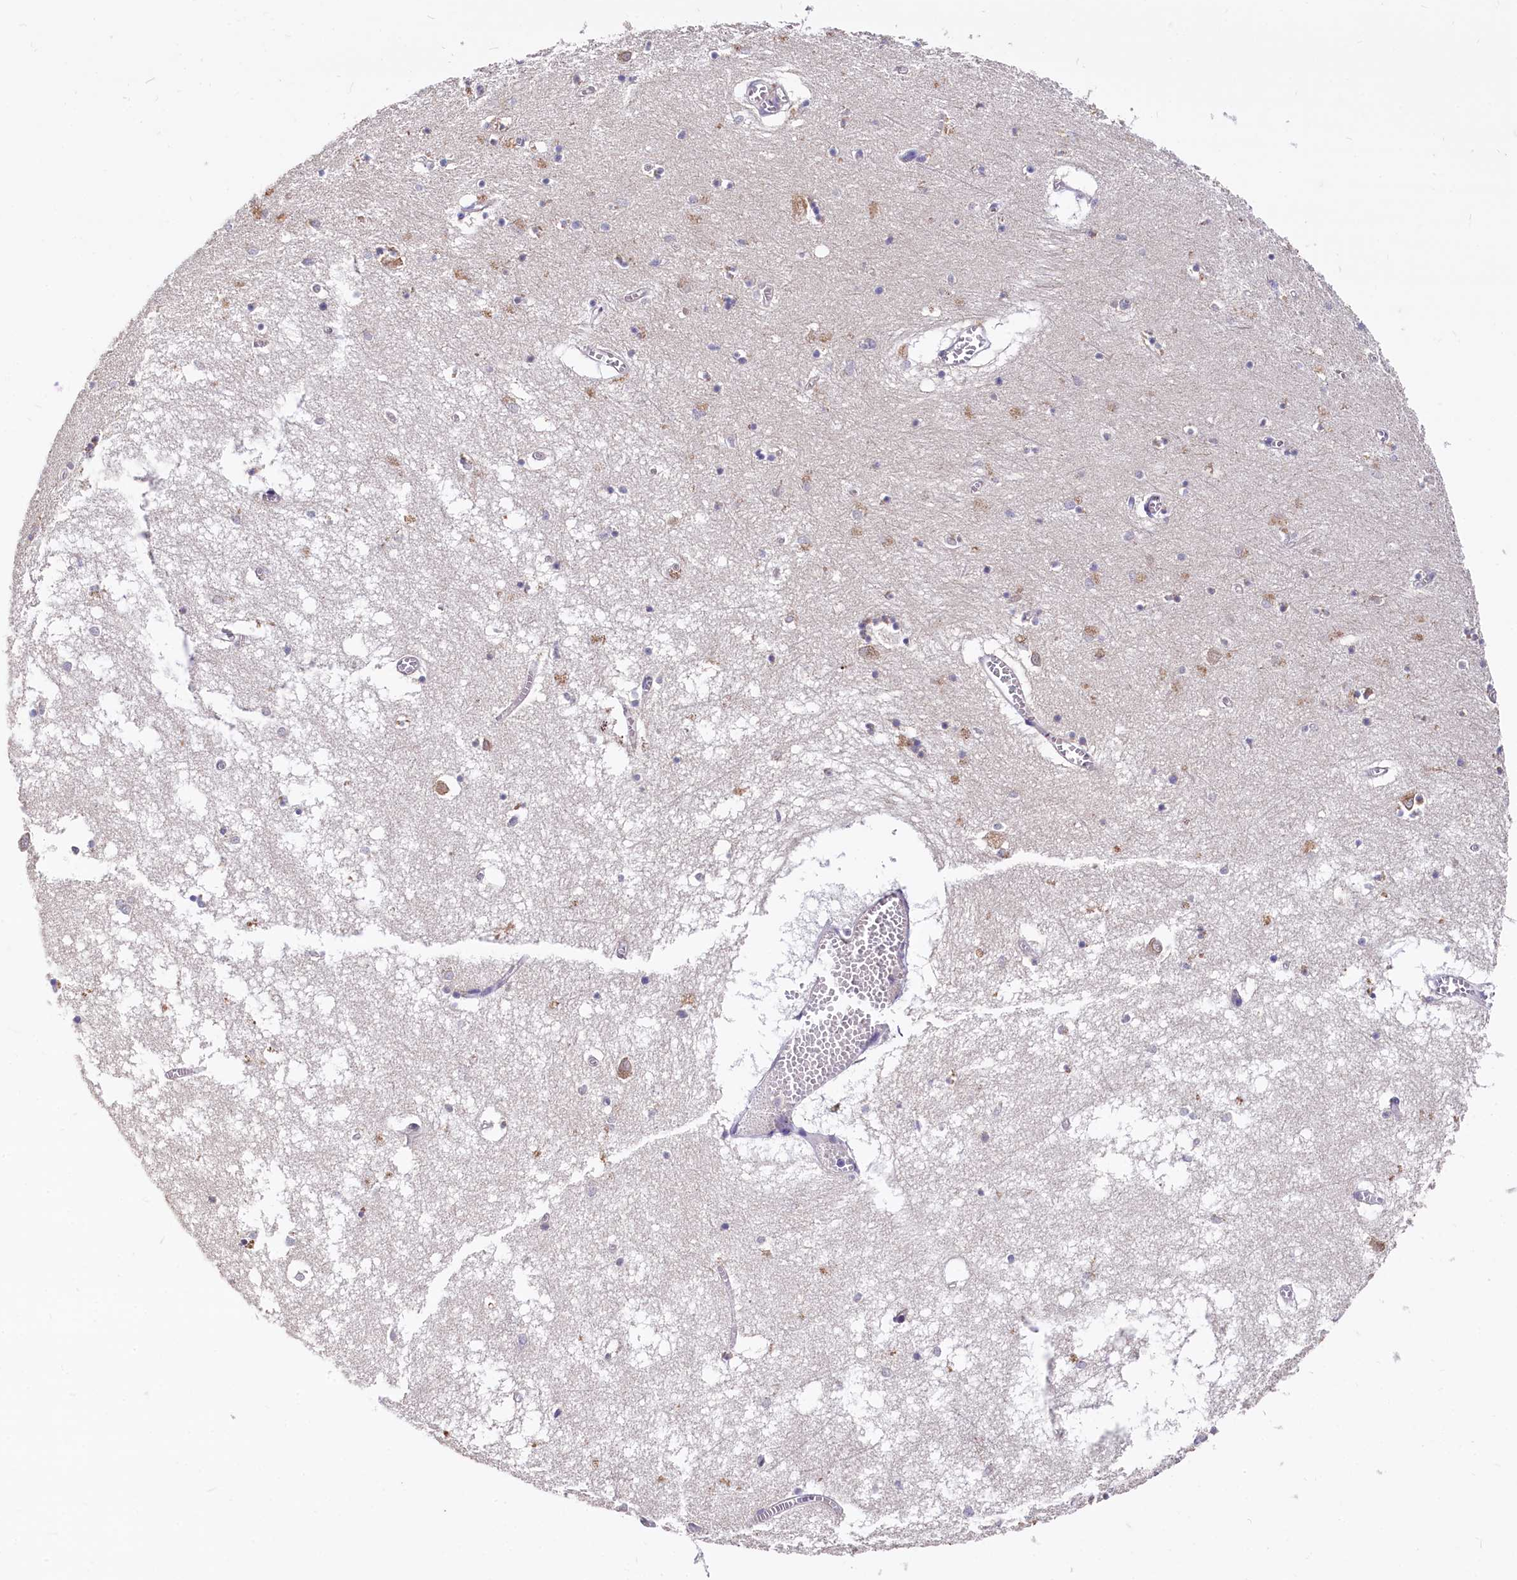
{"staining": {"intensity": "moderate", "quantity": "<25%", "location": "cytoplasmic/membranous"}, "tissue": "hippocampus", "cell_type": "Glial cells", "image_type": "normal", "snomed": [{"axis": "morphology", "description": "Normal tissue, NOS"}, {"axis": "topography", "description": "Hippocampus"}], "caption": "Normal hippocampus was stained to show a protein in brown. There is low levels of moderate cytoplasmic/membranous staining in about <25% of glial cells.", "gene": "EIF2B2", "patient": {"sex": "male", "age": 70}}